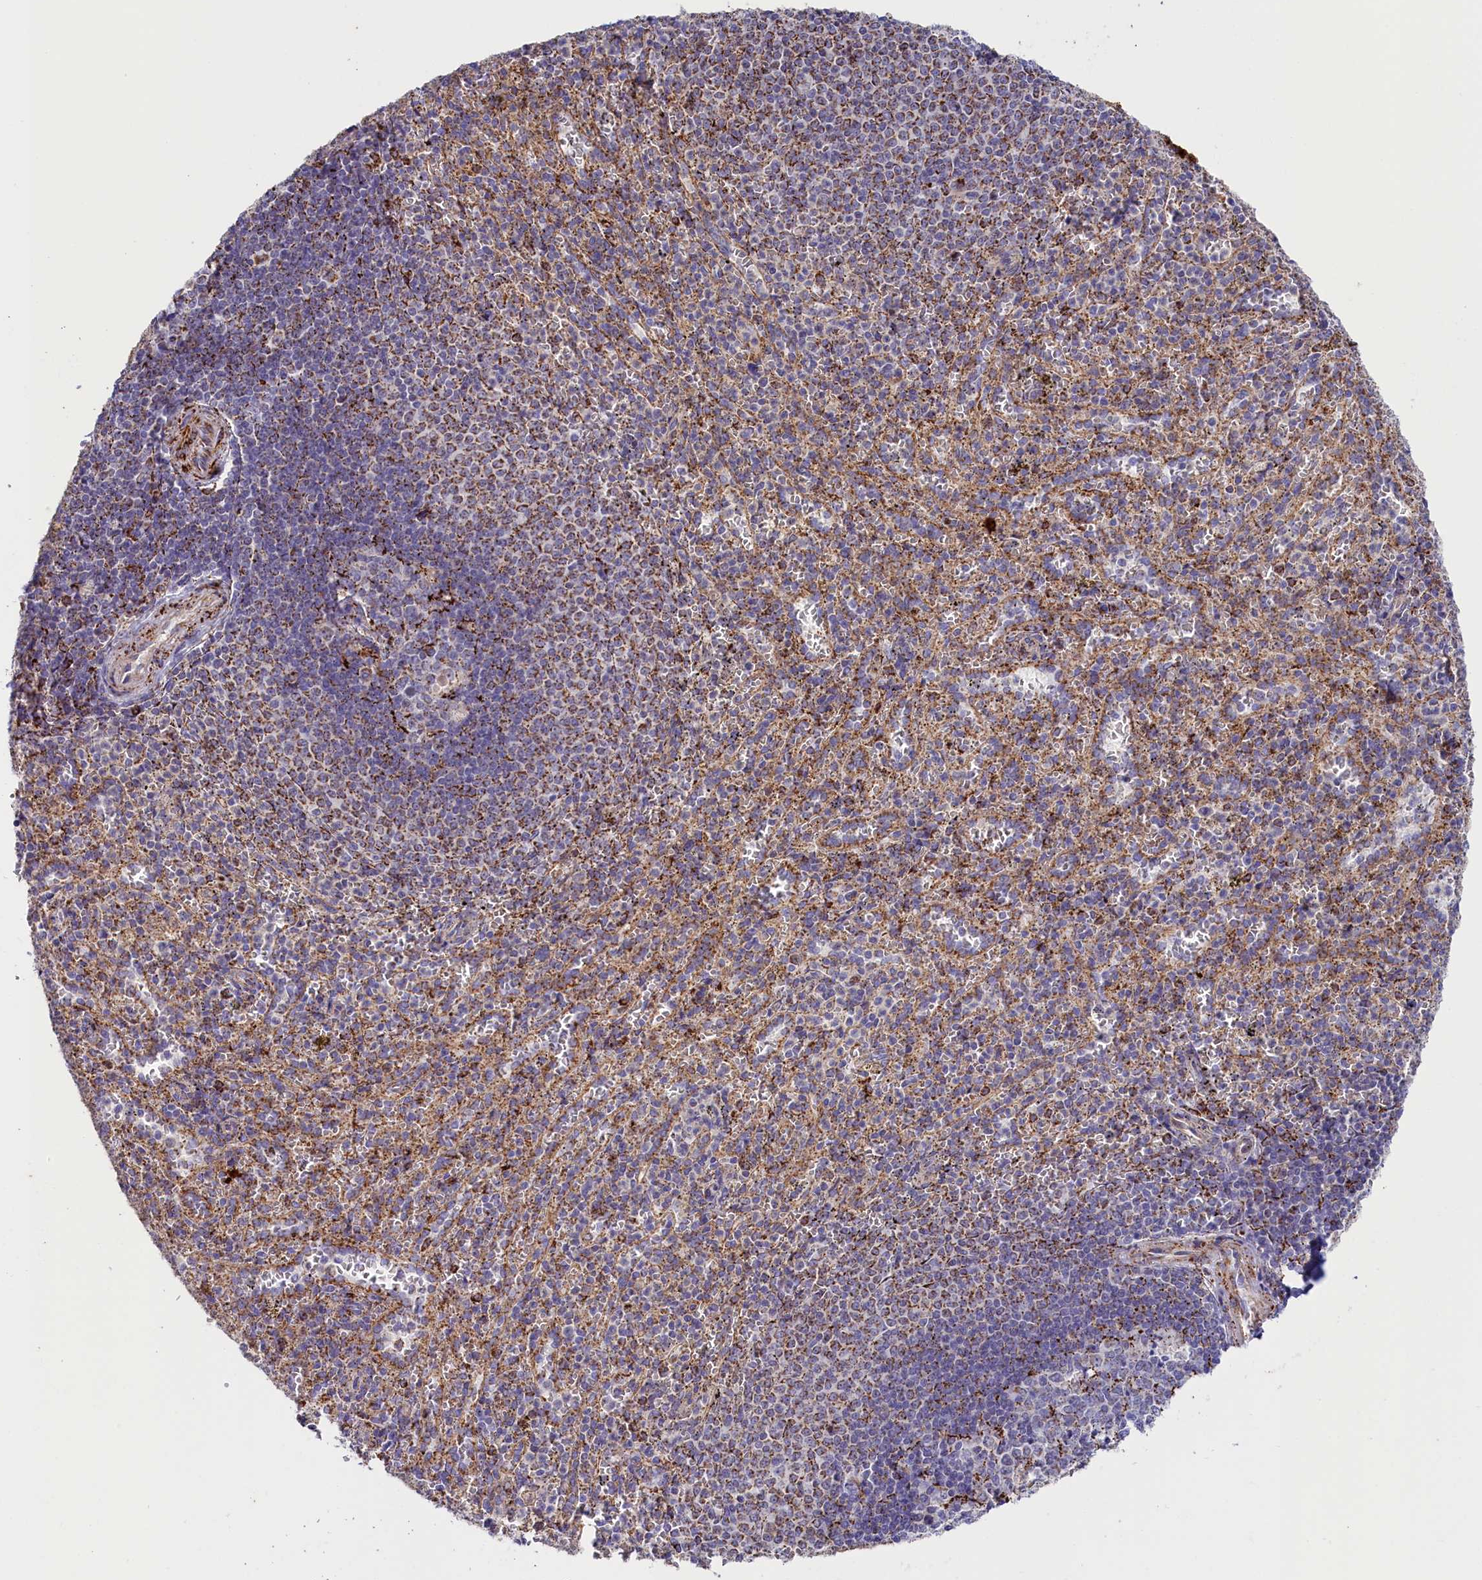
{"staining": {"intensity": "negative", "quantity": "none", "location": "none"}, "tissue": "spleen", "cell_type": "Cells in red pulp", "image_type": "normal", "snomed": [{"axis": "morphology", "description": "Normal tissue, NOS"}, {"axis": "topography", "description": "Spleen"}], "caption": "Immunohistochemistry (IHC) photomicrograph of normal human spleen stained for a protein (brown), which demonstrates no staining in cells in red pulp.", "gene": "AKTIP", "patient": {"sex": "female", "age": 21}}